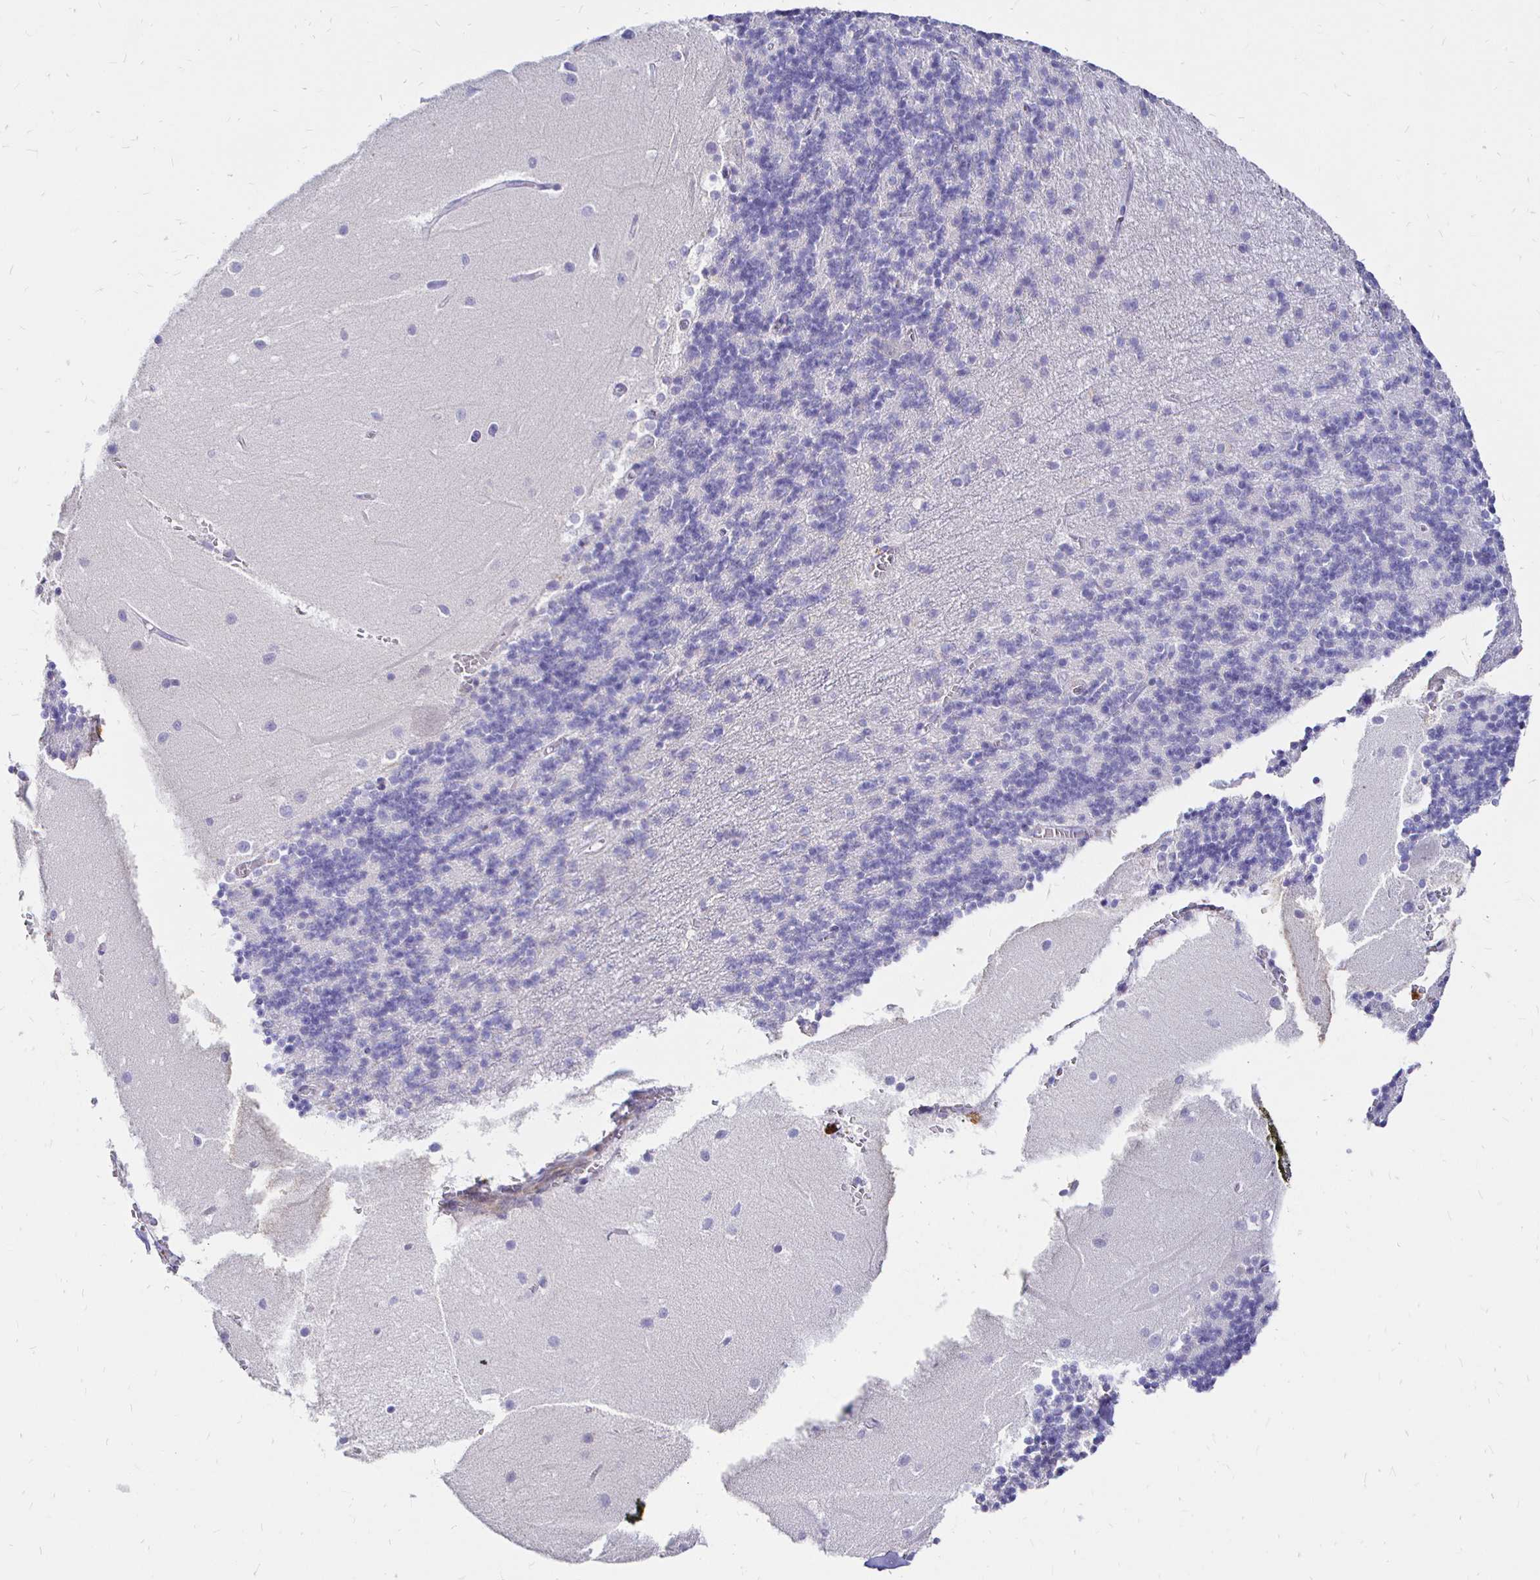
{"staining": {"intensity": "negative", "quantity": "none", "location": "none"}, "tissue": "cerebellum", "cell_type": "Cells in granular layer", "image_type": "normal", "snomed": [{"axis": "morphology", "description": "Normal tissue, NOS"}, {"axis": "topography", "description": "Cerebellum"}], "caption": "Immunohistochemistry image of normal human cerebellum stained for a protein (brown), which displays no expression in cells in granular layer. (DAB immunohistochemistry visualized using brightfield microscopy, high magnification).", "gene": "PALM2AKAP2", "patient": {"sex": "male", "age": 54}}